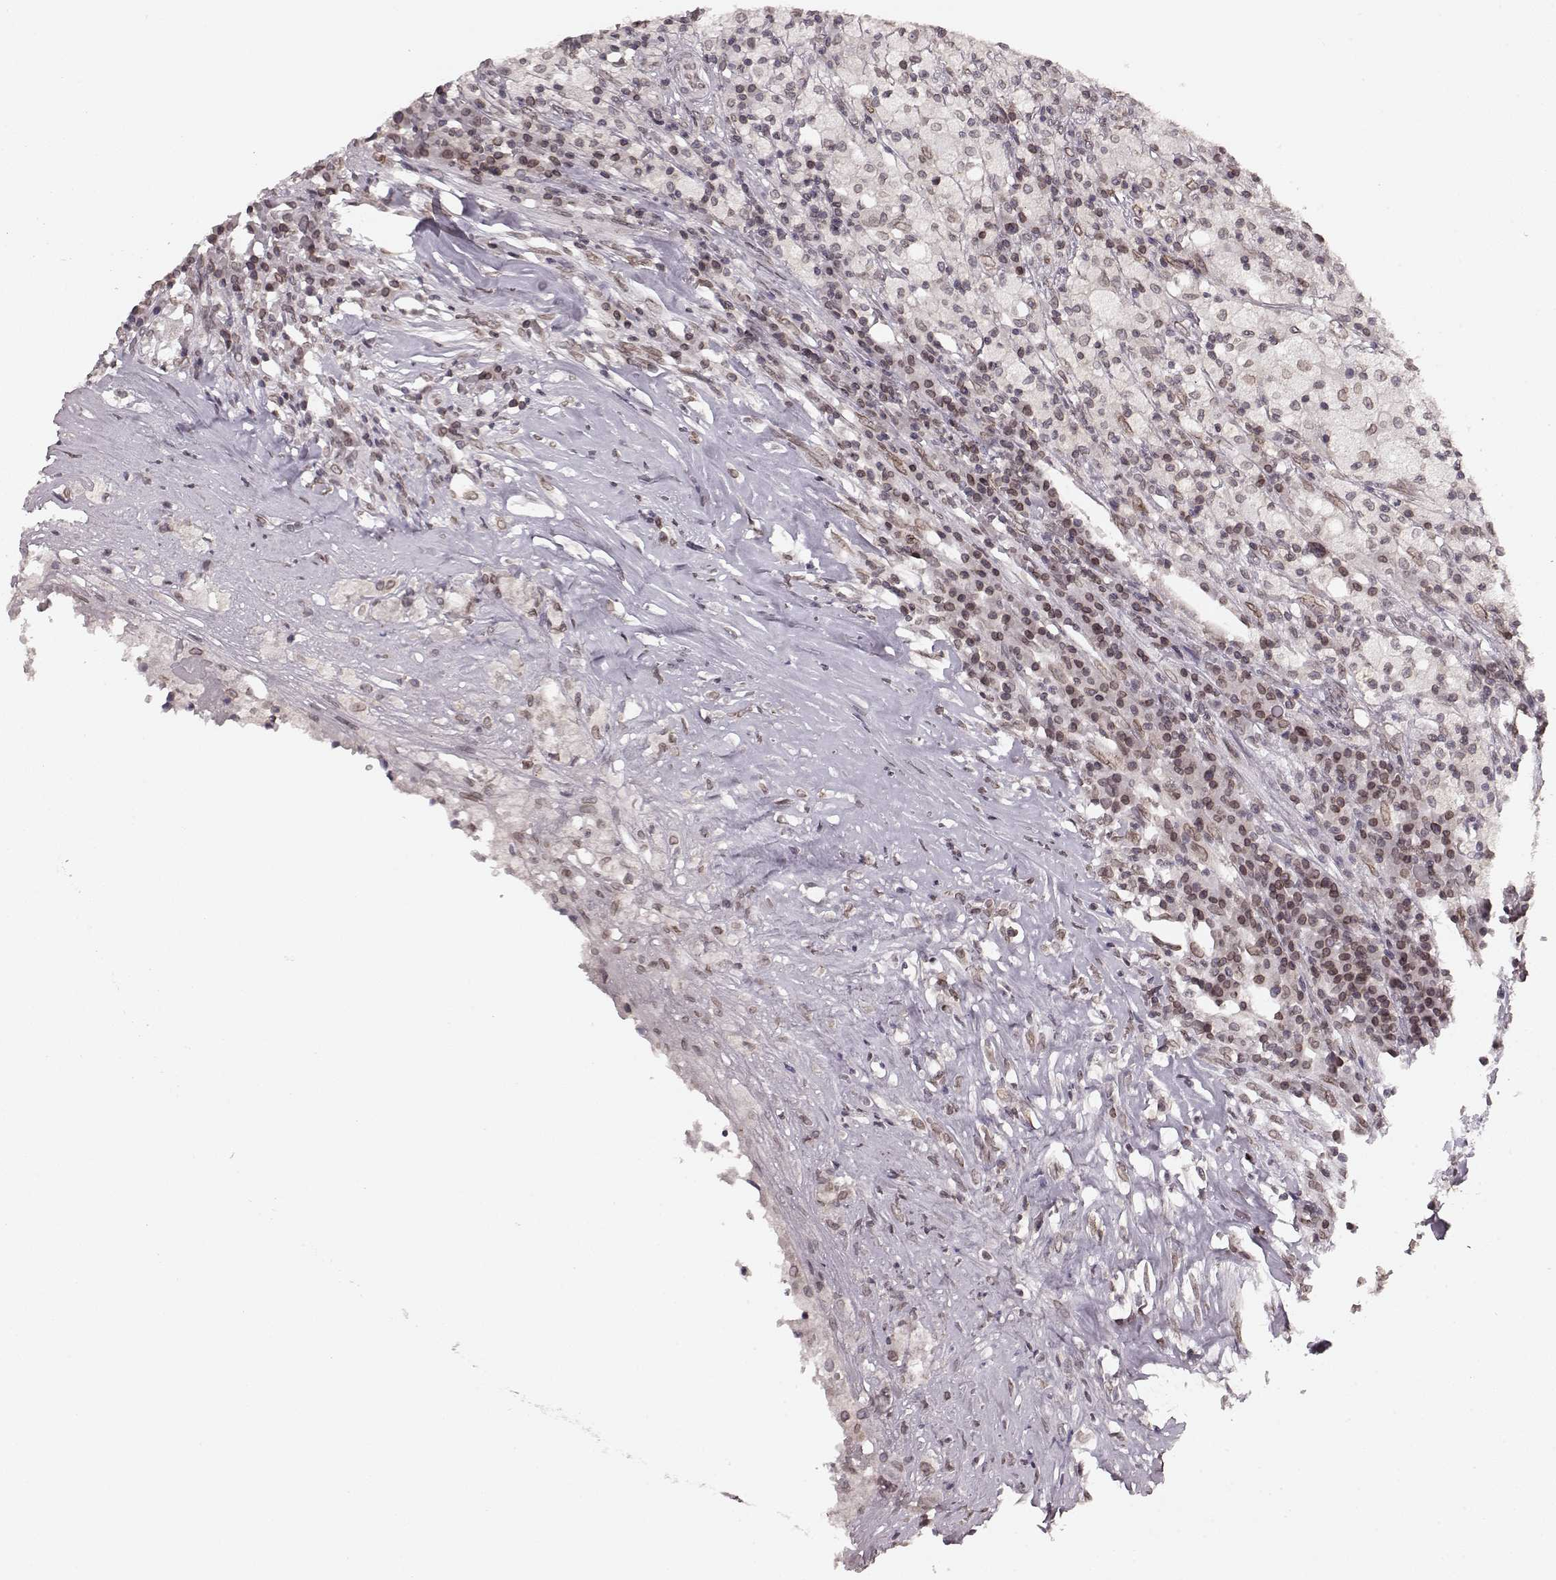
{"staining": {"intensity": "weak", "quantity": ">75%", "location": "cytoplasmic/membranous,nuclear"}, "tissue": "testis cancer", "cell_type": "Tumor cells", "image_type": "cancer", "snomed": [{"axis": "morphology", "description": "Necrosis, NOS"}, {"axis": "morphology", "description": "Carcinoma, Embryonal, NOS"}, {"axis": "topography", "description": "Testis"}], "caption": "DAB (3,3'-diaminobenzidine) immunohistochemical staining of testis cancer exhibits weak cytoplasmic/membranous and nuclear protein staining in approximately >75% of tumor cells.", "gene": "DCAF12", "patient": {"sex": "male", "age": 19}}